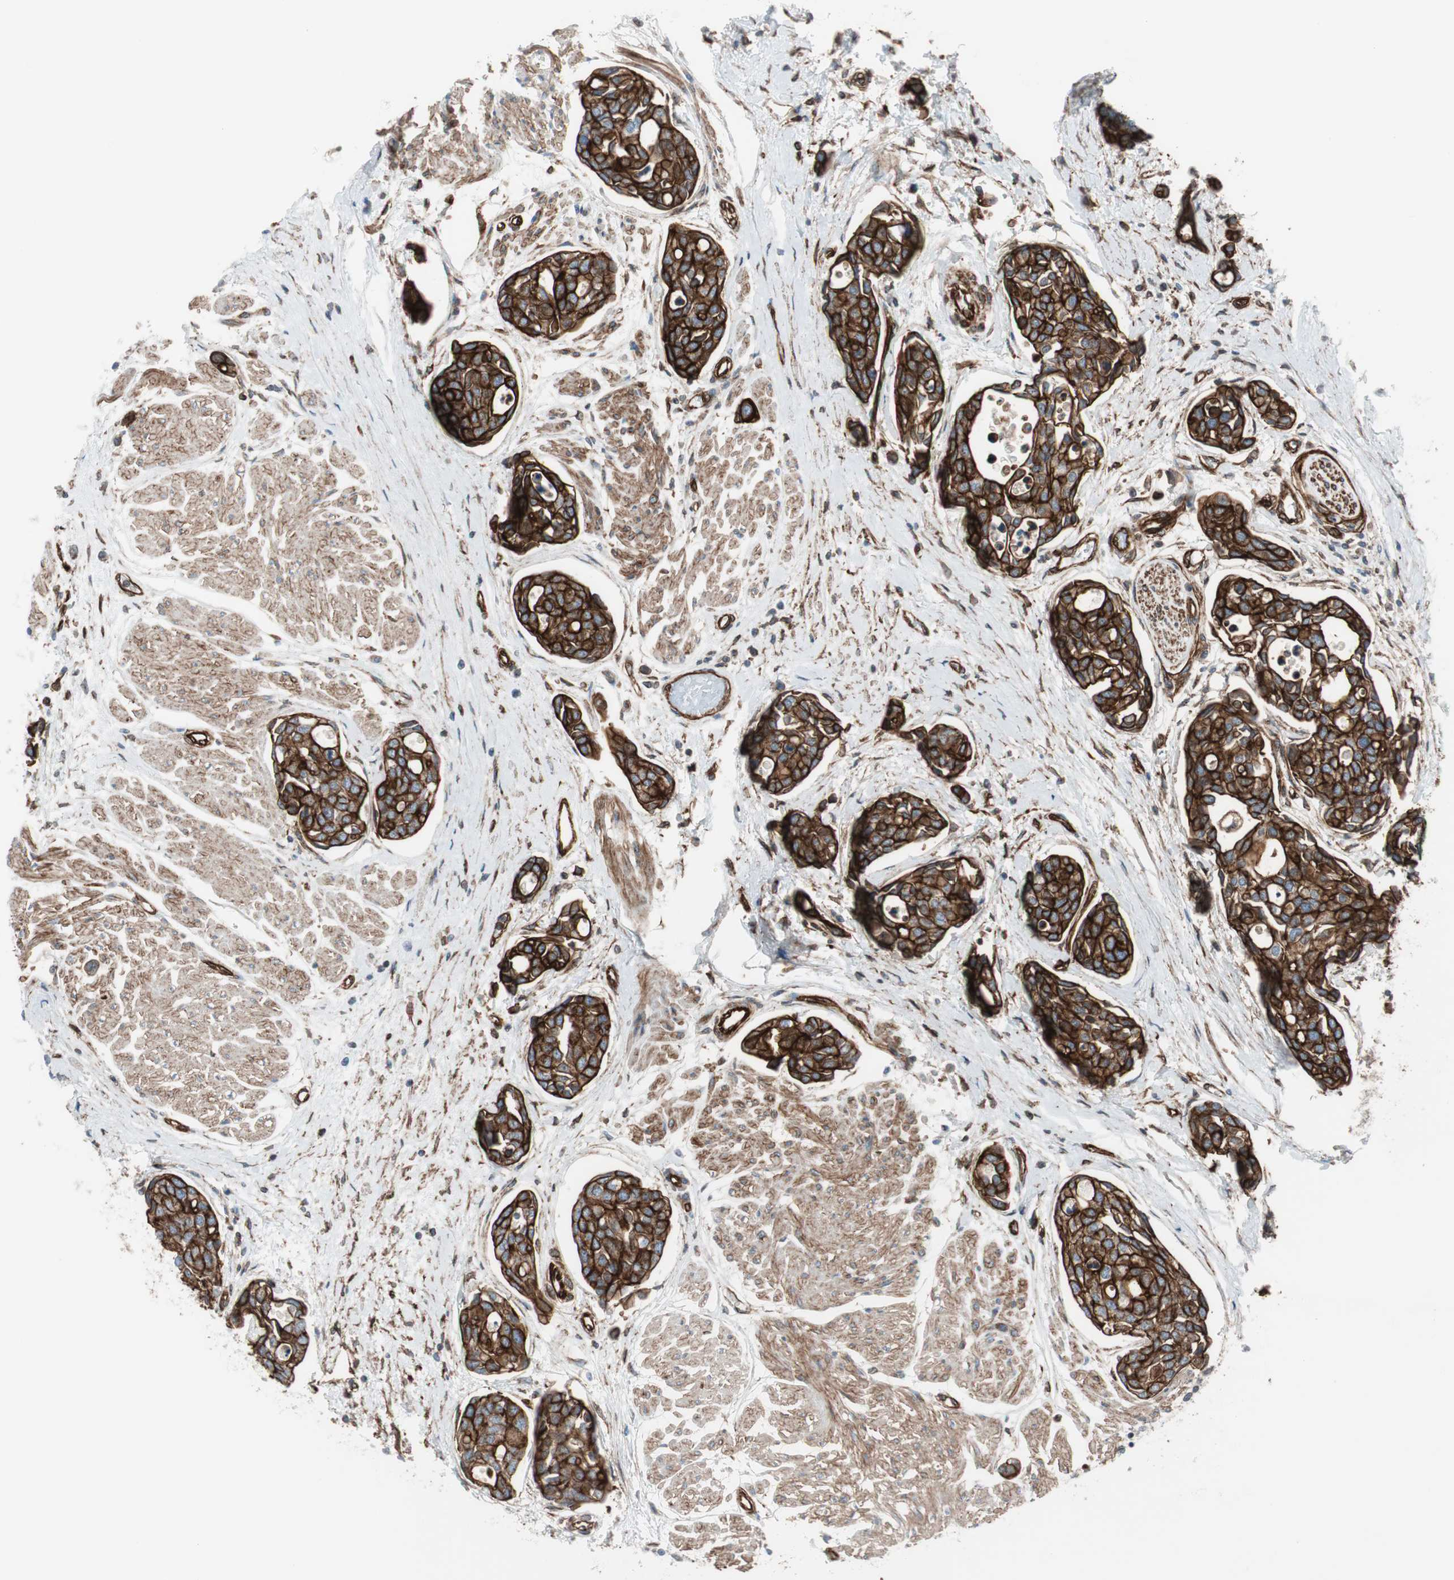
{"staining": {"intensity": "strong", "quantity": ">75%", "location": "cytoplasmic/membranous"}, "tissue": "urothelial cancer", "cell_type": "Tumor cells", "image_type": "cancer", "snomed": [{"axis": "morphology", "description": "Urothelial carcinoma, High grade"}, {"axis": "topography", "description": "Urinary bladder"}], "caption": "Protein staining demonstrates strong cytoplasmic/membranous positivity in about >75% of tumor cells in high-grade urothelial carcinoma.", "gene": "TCTA", "patient": {"sex": "male", "age": 78}}